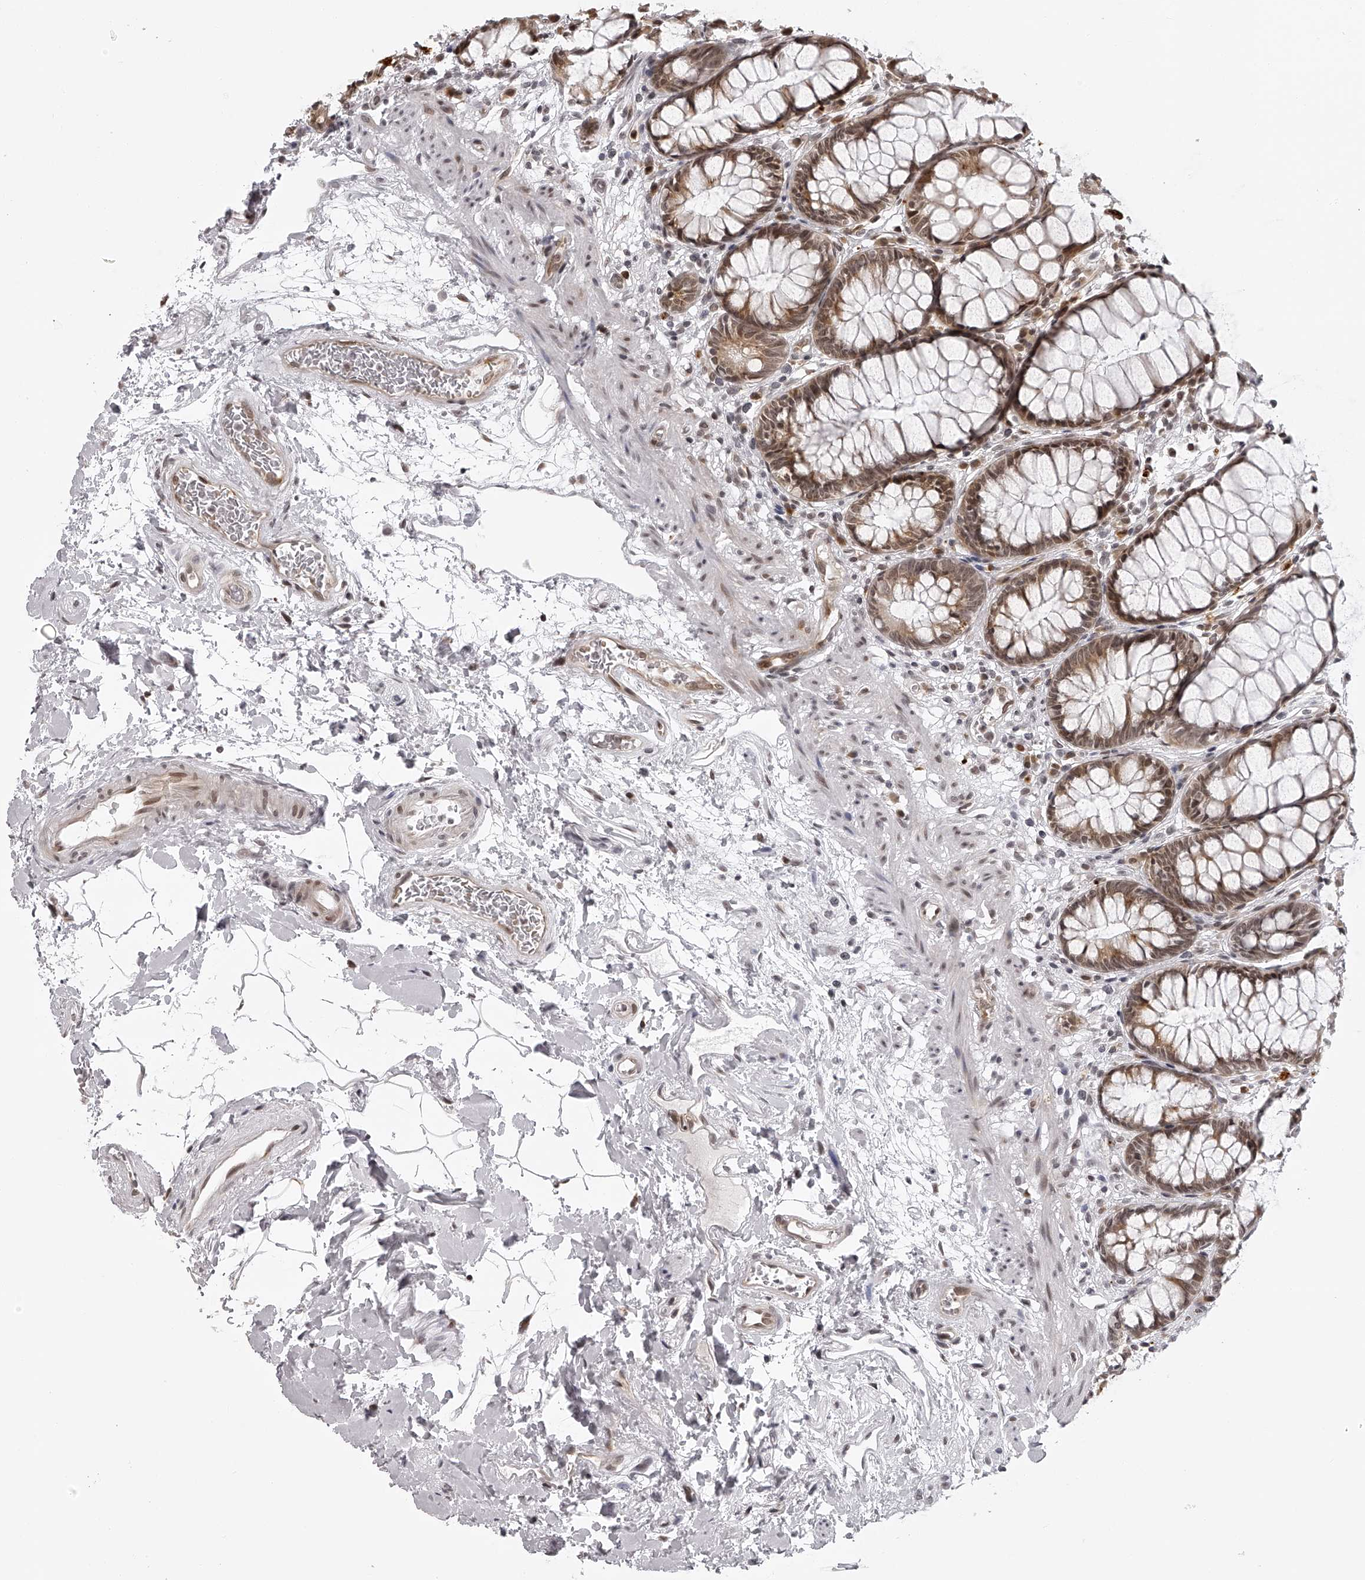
{"staining": {"intensity": "moderate", "quantity": ">75%", "location": "cytoplasmic/membranous"}, "tissue": "rectum", "cell_type": "Glandular cells", "image_type": "normal", "snomed": [{"axis": "morphology", "description": "Normal tissue, NOS"}, {"axis": "topography", "description": "Rectum"}], "caption": "Human rectum stained for a protein (brown) exhibits moderate cytoplasmic/membranous positive expression in approximately >75% of glandular cells.", "gene": "ODF2L", "patient": {"sex": "male", "age": 64}}